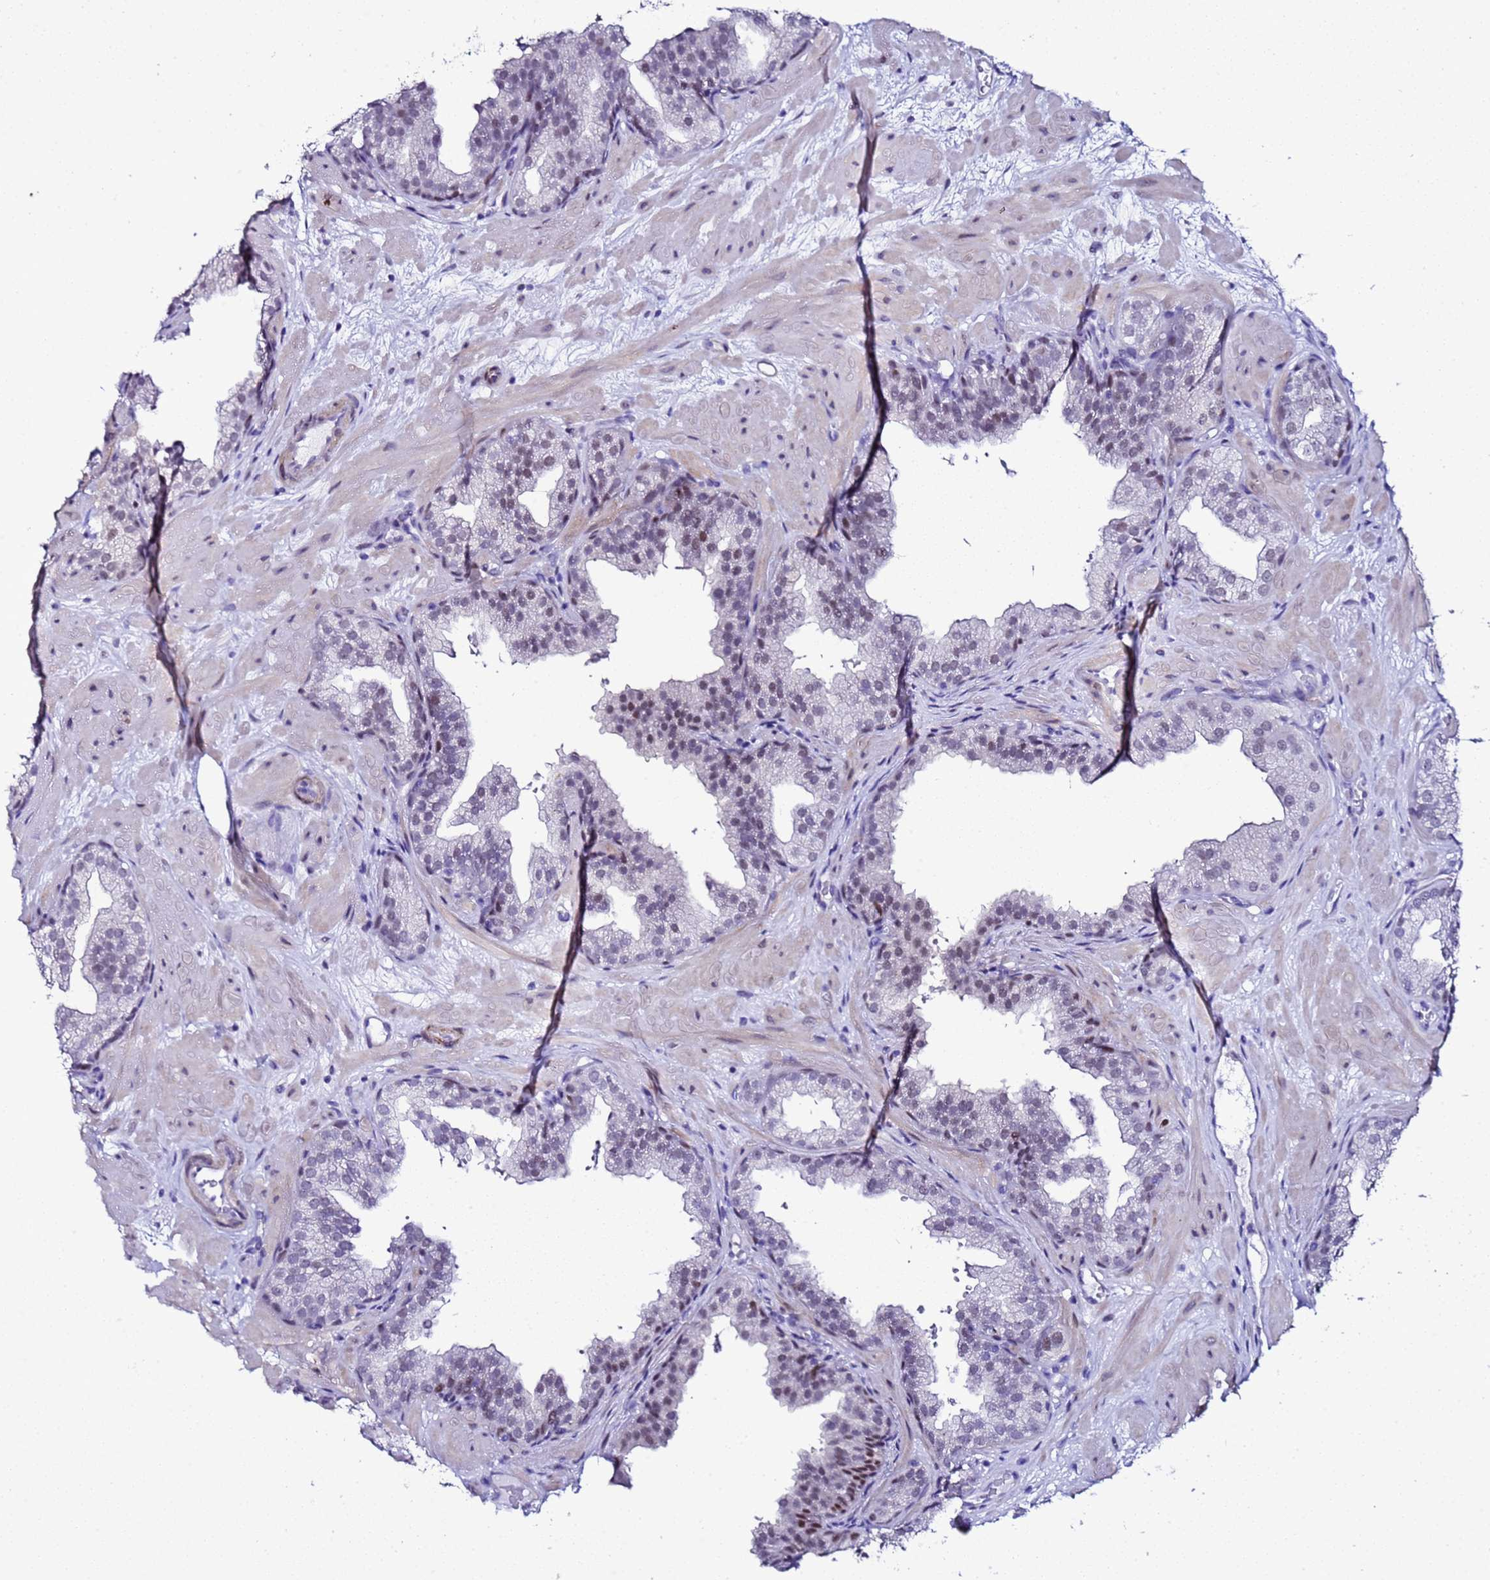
{"staining": {"intensity": "weak", "quantity": "25%-75%", "location": "nuclear"}, "tissue": "prostate", "cell_type": "Glandular cells", "image_type": "normal", "snomed": [{"axis": "morphology", "description": "Normal tissue, NOS"}, {"axis": "topography", "description": "Prostate"}], "caption": "Immunohistochemical staining of unremarkable human prostate reveals weak nuclear protein expression in about 25%-75% of glandular cells.", "gene": "BCL7A", "patient": {"sex": "male", "age": 37}}